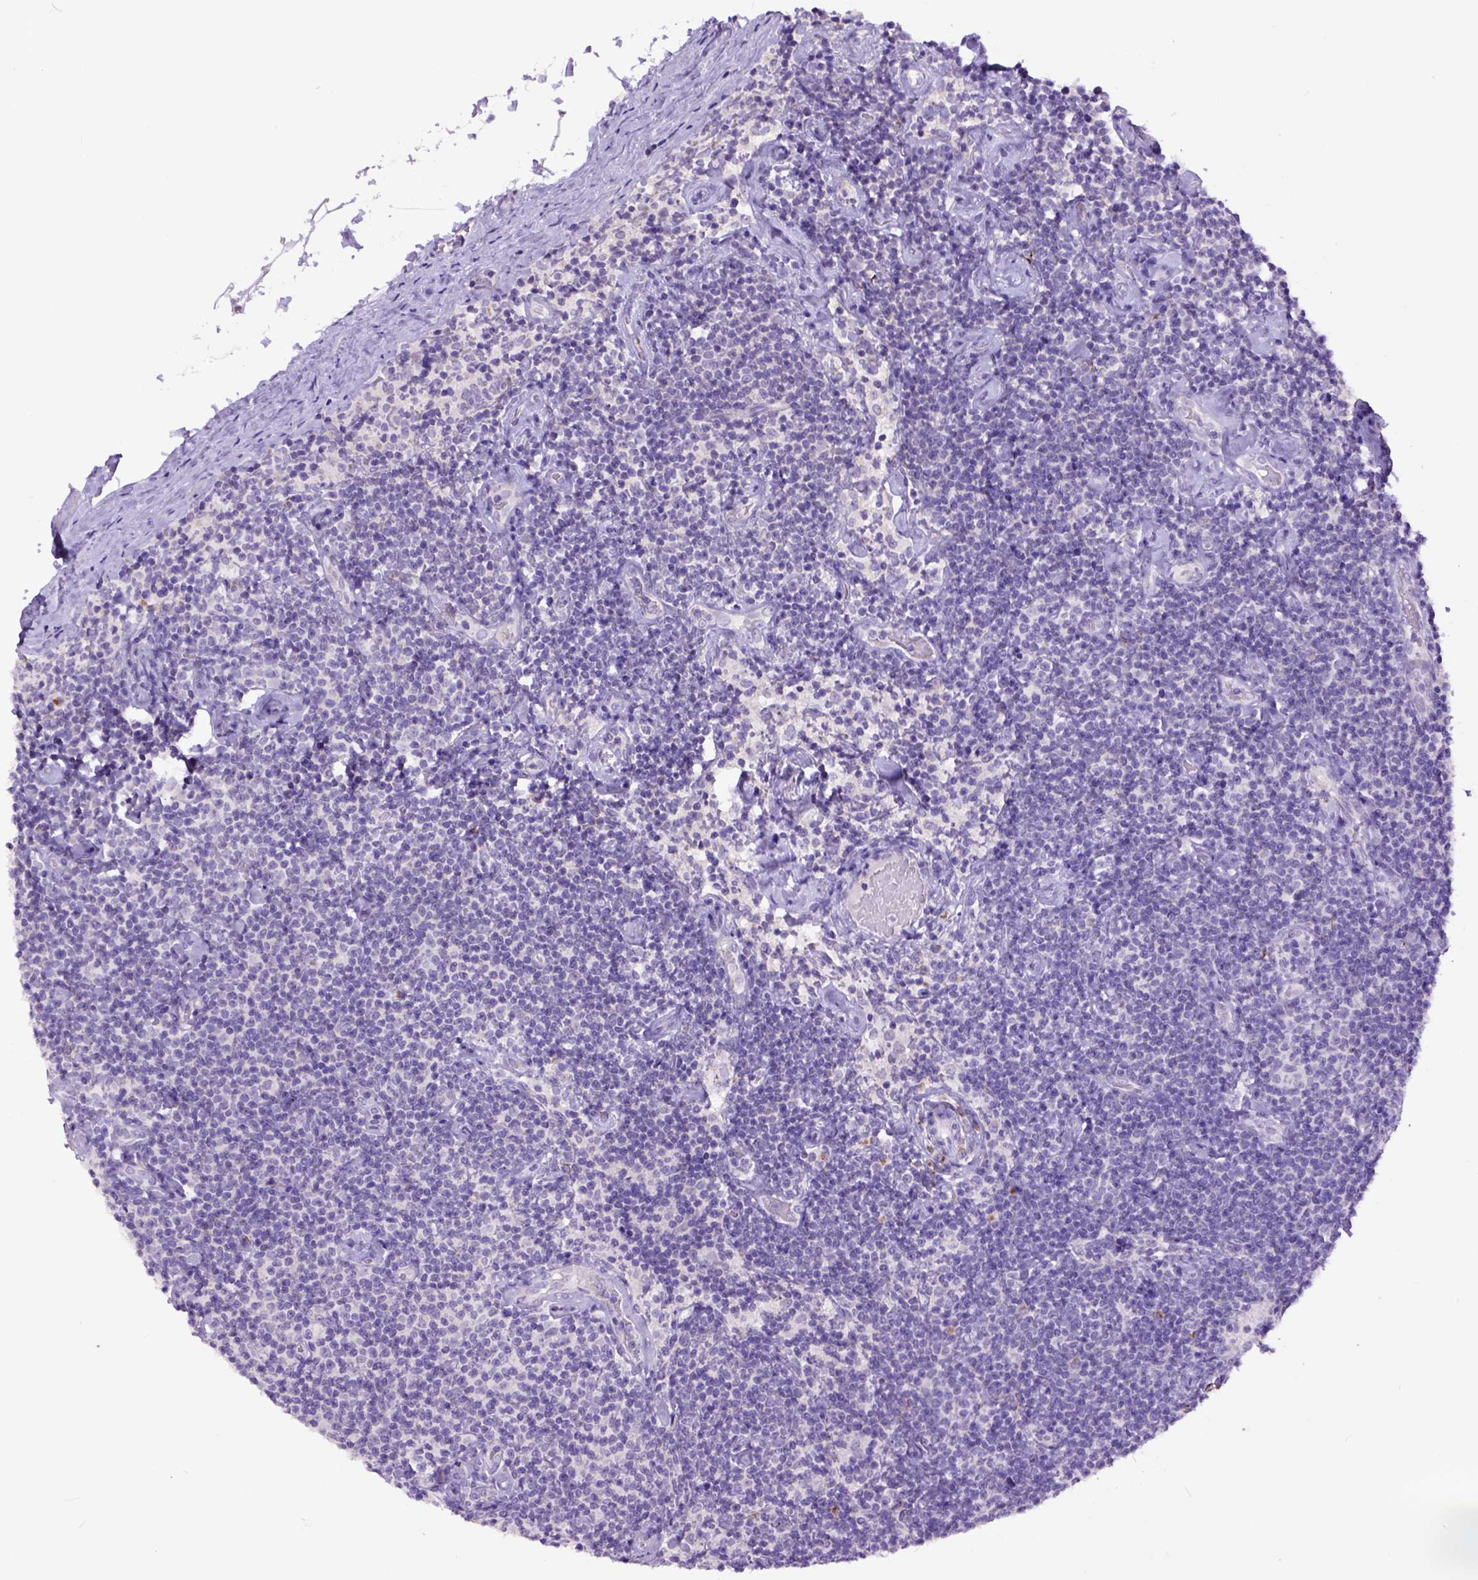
{"staining": {"intensity": "negative", "quantity": "none", "location": "none"}, "tissue": "lymphoma", "cell_type": "Tumor cells", "image_type": "cancer", "snomed": [{"axis": "morphology", "description": "Malignant lymphoma, non-Hodgkin's type, Low grade"}, {"axis": "topography", "description": "Lymph node"}], "caption": "Immunohistochemistry (IHC) image of neoplastic tissue: lymphoma stained with DAB exhibits no significant protein staining in tumor cells.", "gene": "RAB25", "patient": {"sex": "male", "age": 81}}